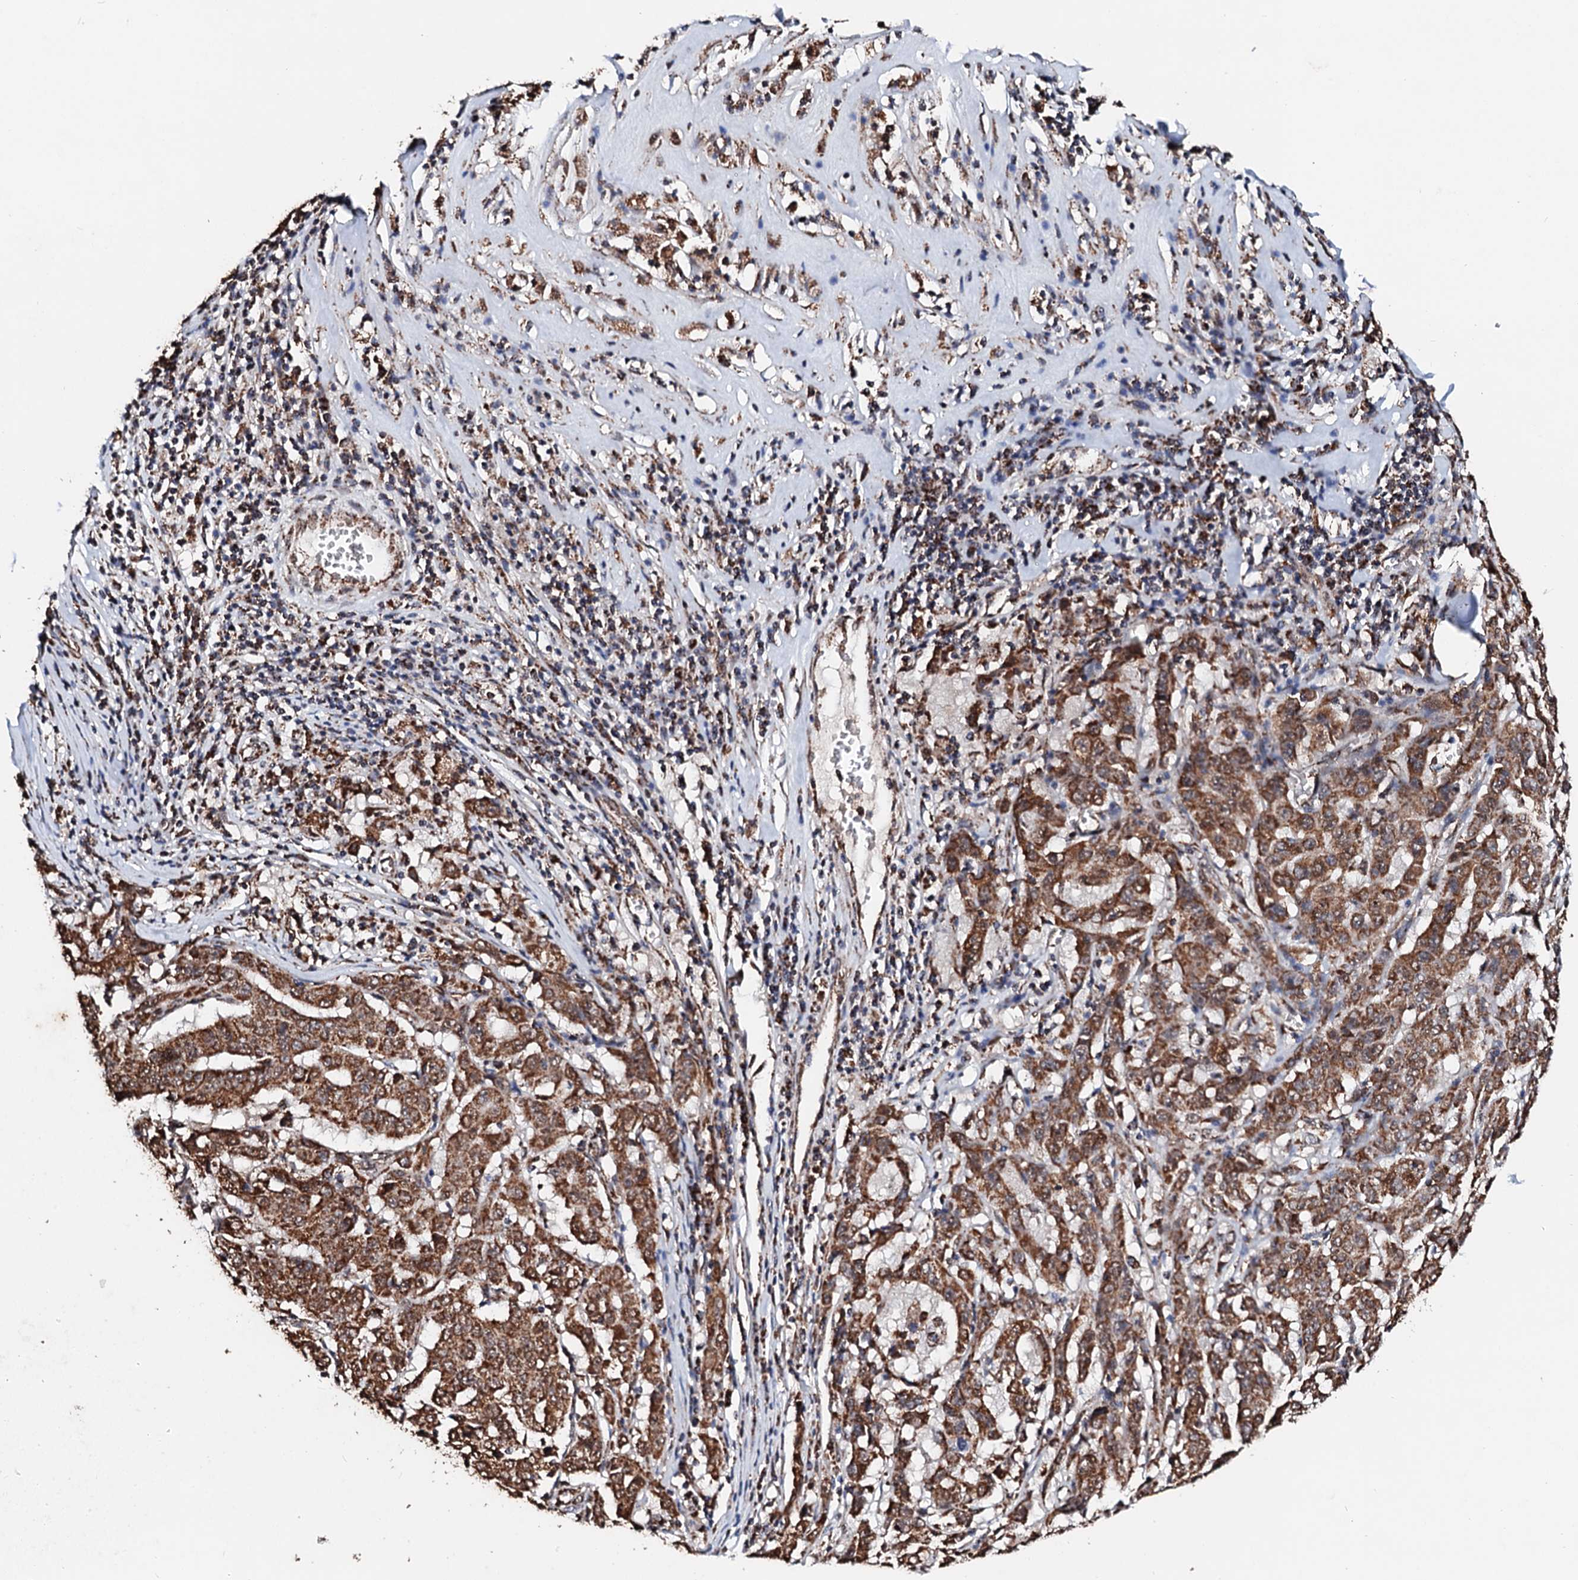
{"staining": {"intensity": "strong", "quantity": ">75%", "location": "cytoplasmic/membranous,nuclear"}, "tissue": "pancreatic cancer", "cell_type": "Tumor cells", "image_type": "cancer", "snomed": [{"axis": "morphology", "description": "Adenocarcinoma, NOS"}, {"axis": "topography", "description": "Pancreas"}], "caption": "Immunohistochemical staining of pancreatic cancer displays high levels of strong cytoplasmic/membranous and nuclear positivity in approximately >75% of tumor cells.", "gene": "SECISBP2L", "patient": {"sex": "male", "age": 63}}